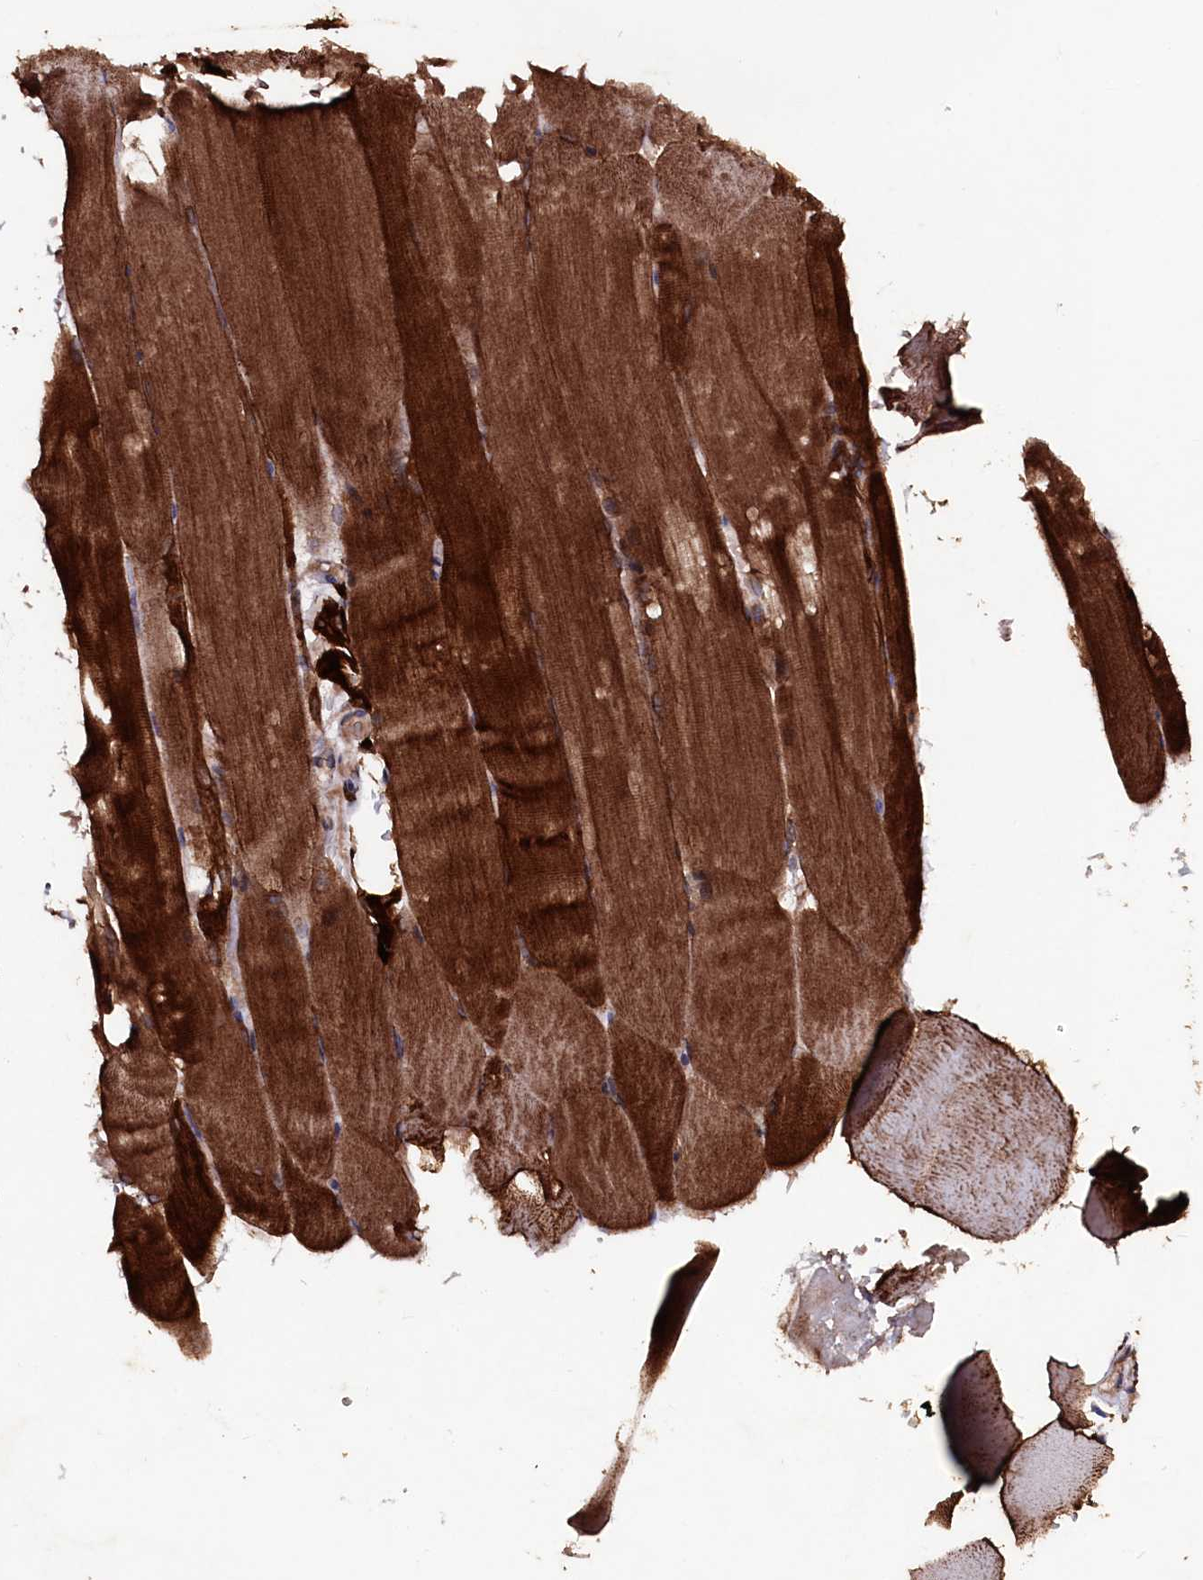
{"staining": {"intensity": "strong", "quantity": ">75%", "location": "cytoplasmic/membranous"}, "tissue": "skeletal muscle", "cell_type": "Myocytes", "image_type": "normal", "snomed": [{"axis": "morphology", "description": "Normal tissue, NOS"}, {"axis": "topography", "description": "Skeletal muscle"}, {"axis": "topography", "description": "Parathyroid gland"}], "caption": "Protein analysis of normal skeletal muscle demonstrates strong cytoplasmic/membranous positivity in approximately >75% of myocytes.", "gene": "MYO1H", "patient": {"sex": "female", "age": 37}}